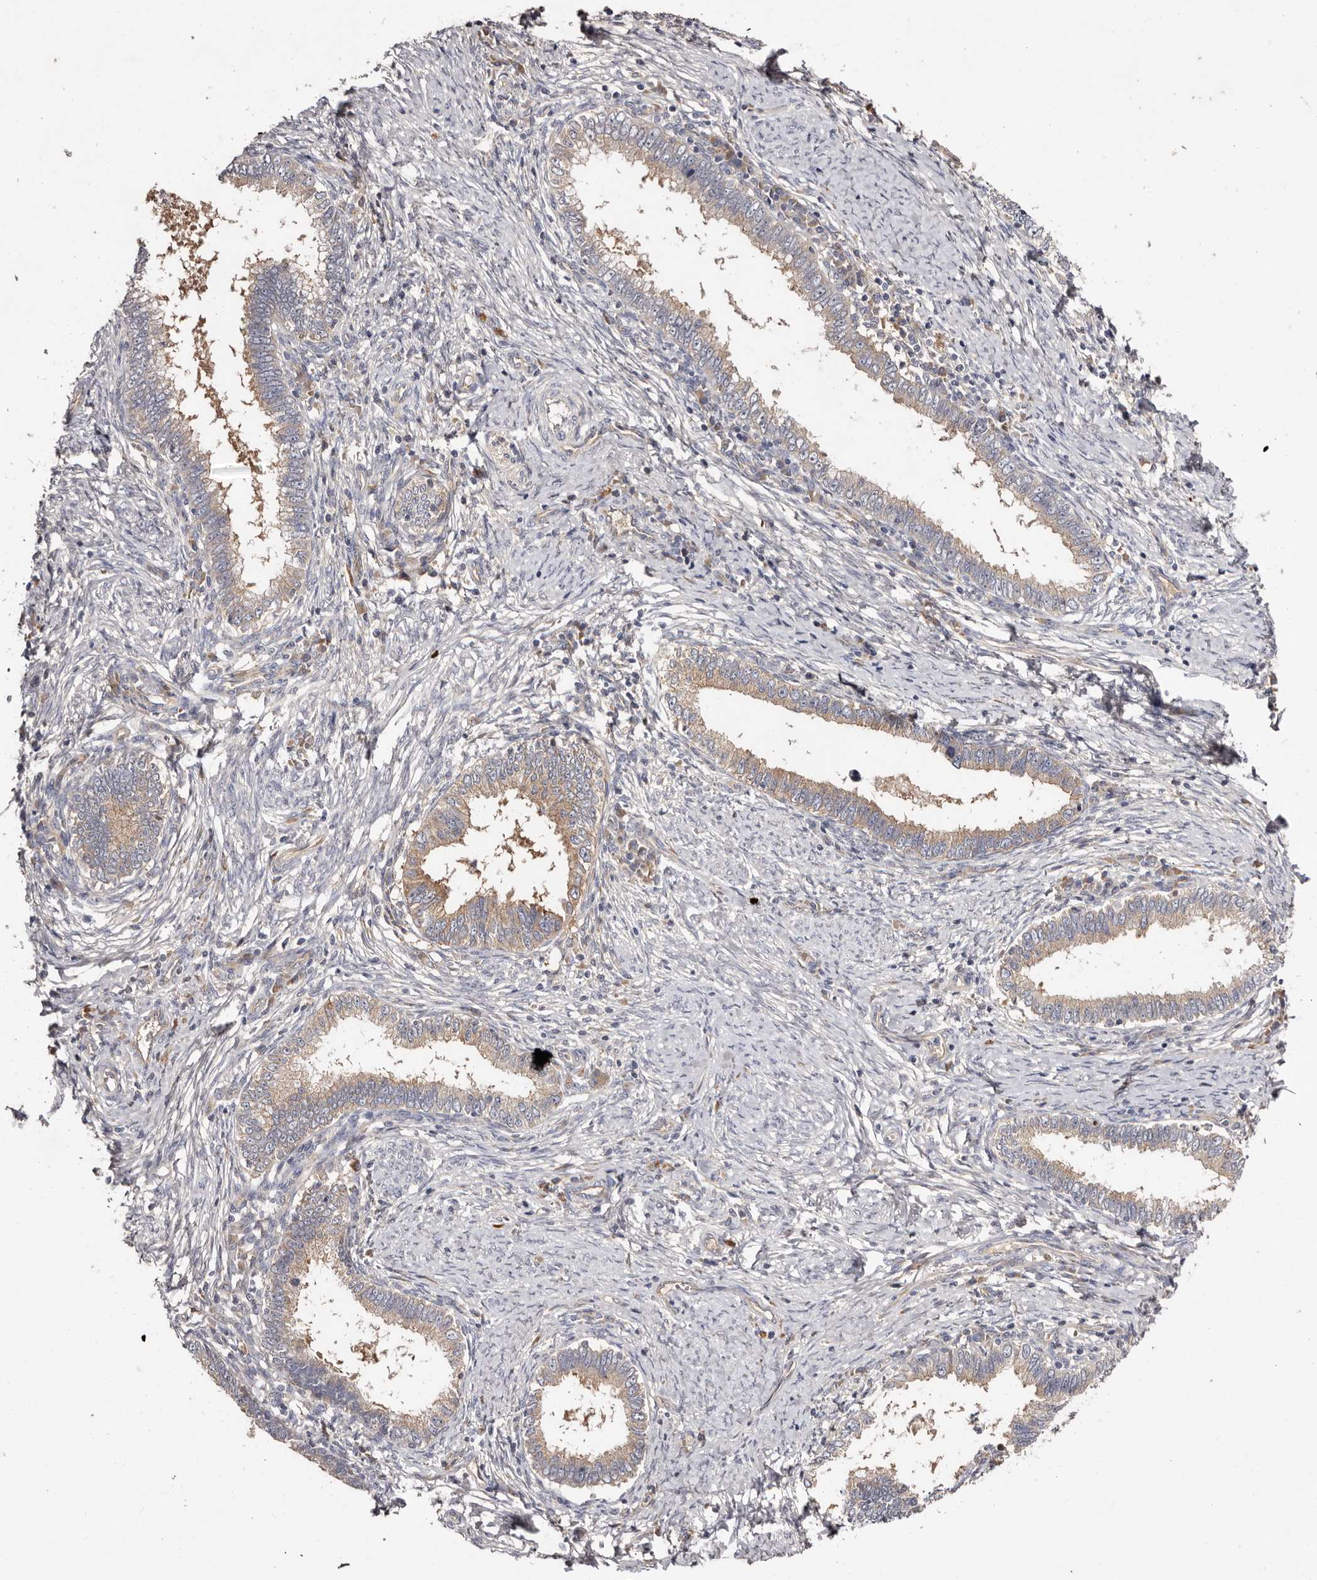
{"staining": {"intensity": "weak", "quantity": ">75%", "location": "cytoplasmic/membranous"}, "tissue": "cervical cancer", "cell_type": "Tumor cells", "image_type": "cancer", "snomed": [{"axis": "morphology", "description": "Adenocarcinoma, NOS"}, {"axis": "topography", "description": "Cervix"}], "caption": "A micrograph showing weak cytoplasmic/membranous positivity in about >75% of tumor cells in cervical cancer, as visualized by brown immunohistochemical staining.", "gene": "LTV1", "patient": {"sex": "female", "age": 36}}